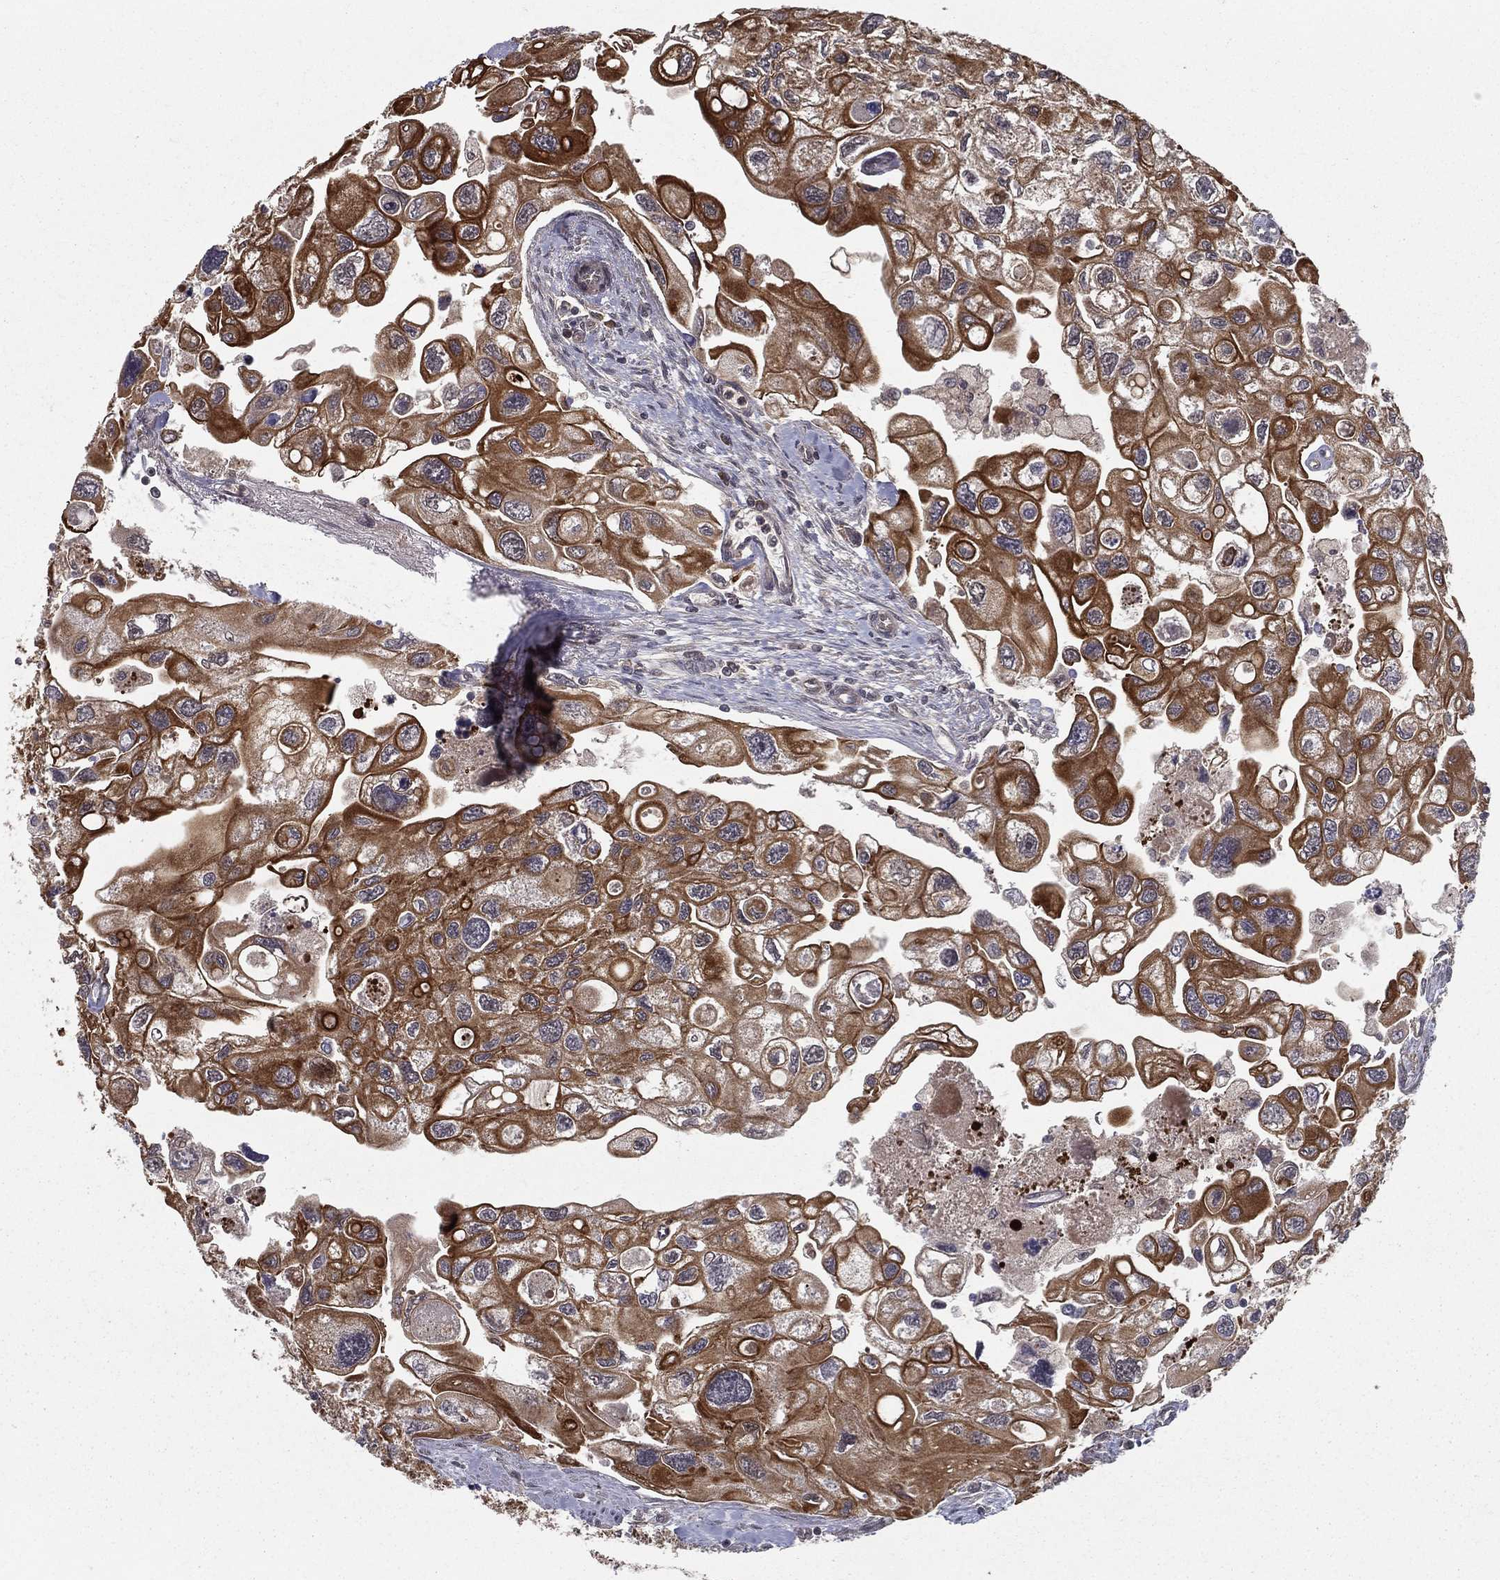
{"staining": {"intensity": "strong", "quantity": ">75%", "location": "cytoplasmic/membranous"}, "tissue": "urothelial cancer", "cell_type": "Tumor cells", "image_type": "cancer", "snomed": [{"axis": "morphology", "description": "Urothelial carcinoma, High grade"}, {"axis": "topography", "description": "Urinary bladder"}], "caption": "The histopathology image displays a brown stain indicating the presence of a protein in the cytoplasmic/membranous of tumor cells in high-grade urothelial carcinoma.", "gene": "SLC6A6", "patient": {"sex": "male", "age": 59}}